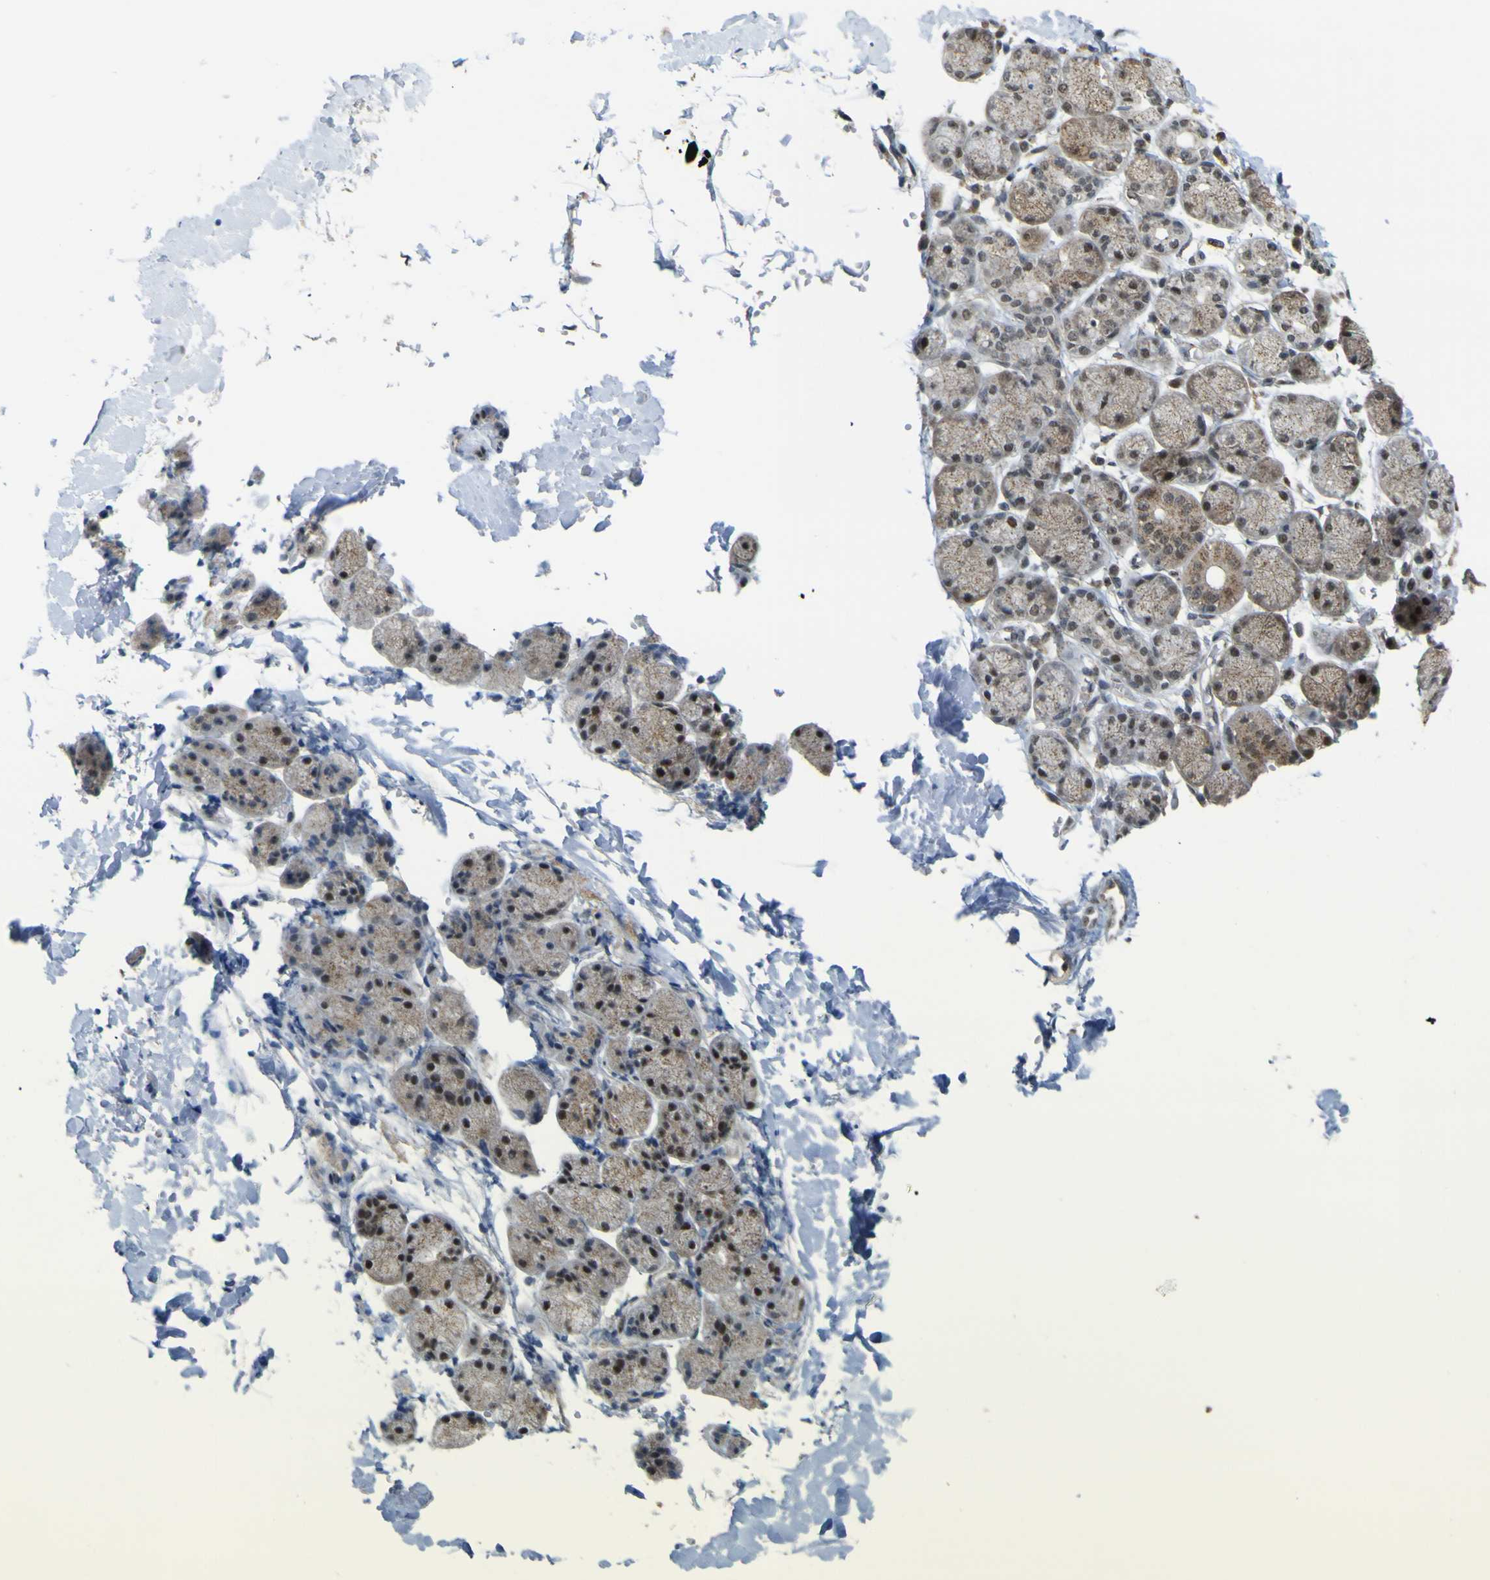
{"staining": {"intensity": "strong", "quantity": "25%-75%", "location": "cytoplasmic/membranous,nuclear"}, "tissue": "salivary gland", "cell_type": "Glandular cells", "image_type": "normal", "snomed": [{"axis": "morphology", "description": "Normal tissue, NOS"}, {"axis": "topography", "description": "Salivary gland"}], "caption": "Strong cytoplasmic/membranous,nuclear staining for a protein is identified in about 25%-75% of glandular cells of benign salivary gland using IHC.", "gene": "ACBD5", "patient": {"sex": "female", "age": 24}}